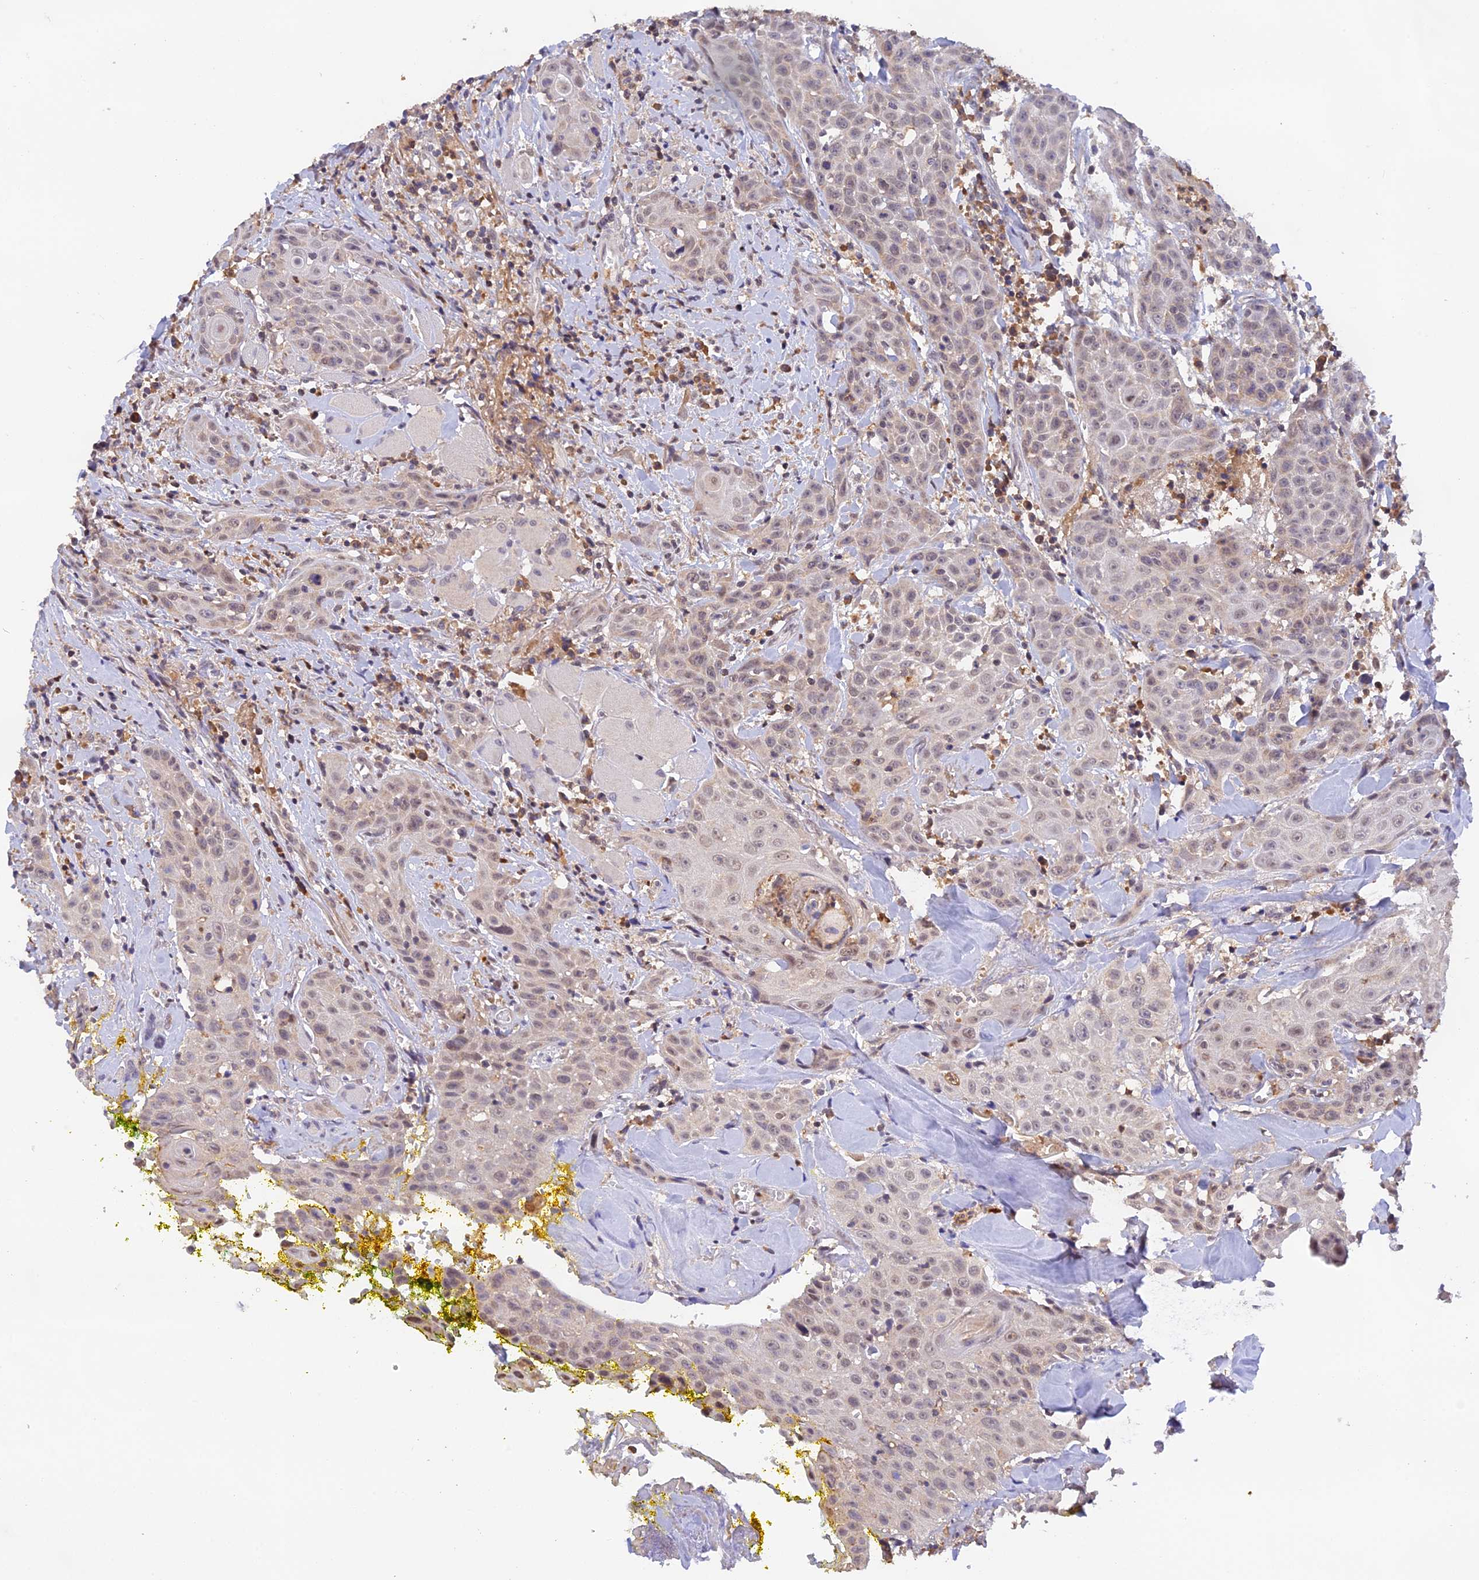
{"staining": {"intensity": "weak", "quantity": "<25%", "location": "nuclear"}, "tissue": "head and neck cancer", "cell_type": "Tumor cells", "image_type": "cancer", "snomed": [{"axis": "morphology", "description": "Squamous cell carcinoma, NOS"}, {"axis": "topography", "description": "Oral tissue"}, {"axis": "topography", "description": "Head-Neck"}], "caption": "Immunohistochemical staining of human squamous cell carcinoma (head and neck) displays no significant expression in tumor cells.", "gene": "PEX16", "patient": {"sex": "female", "age": 82}}